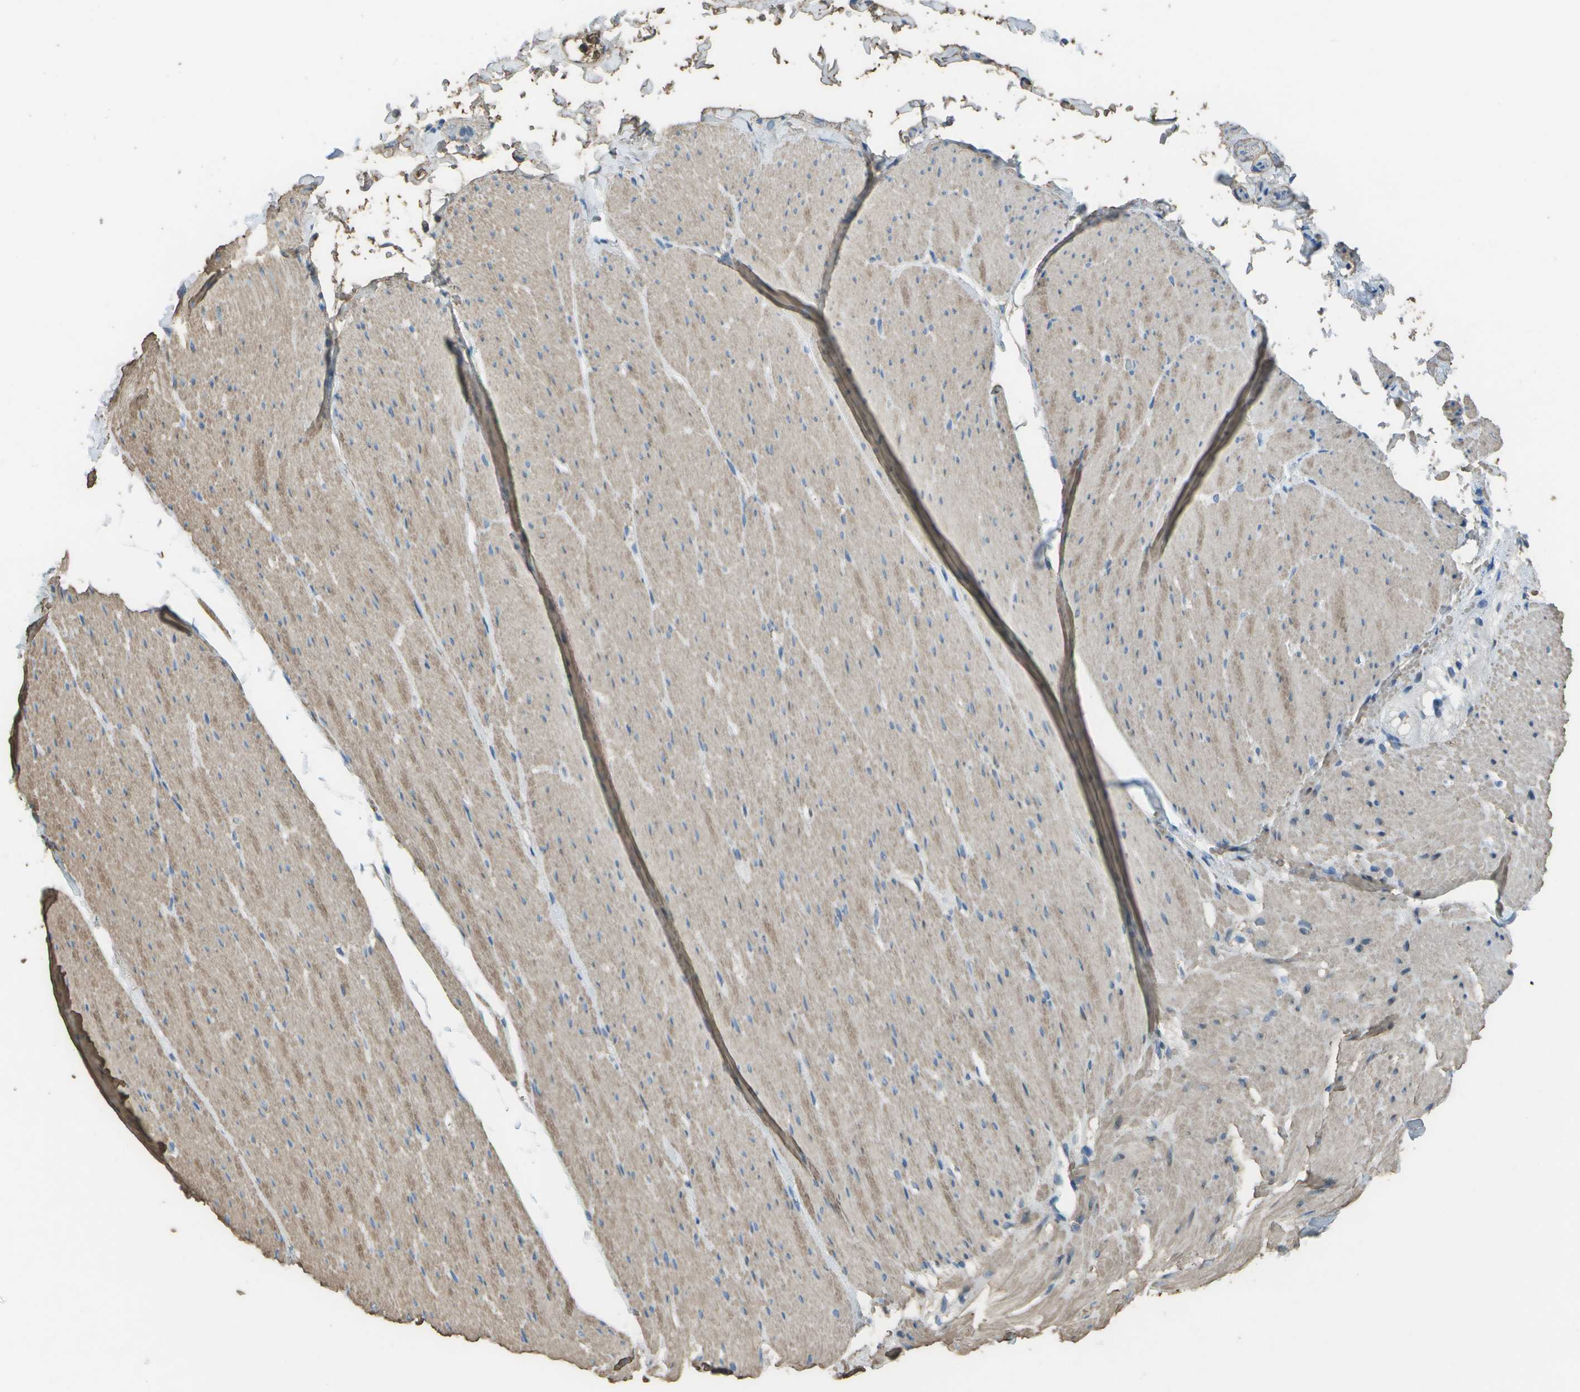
{"staining": {"intensity": "moderate", "quantity": ">75%", "location": "cytoplasmic/membranous"}, "tissue": "smooth muscle", "cell_type": "Smooth muscle cells", "image_type": "normal", "snomed": [{"axis": "morphology", "description": "Normal tissue, NOS"}, {"axis": "topography", "description": "Smooth muscle"}, {"axis": "topography", "description": "Colon"}], "caption": "Immunohistochemistry image of benign smooth muscle stained for a protein (brown), which displays medium levels of moderate cytoplasmic/membranous positivity in approximately >75% of smooth muscle cells.", "gene": "CYP4F11", "patient": {"sex": "male", "age": 67}}